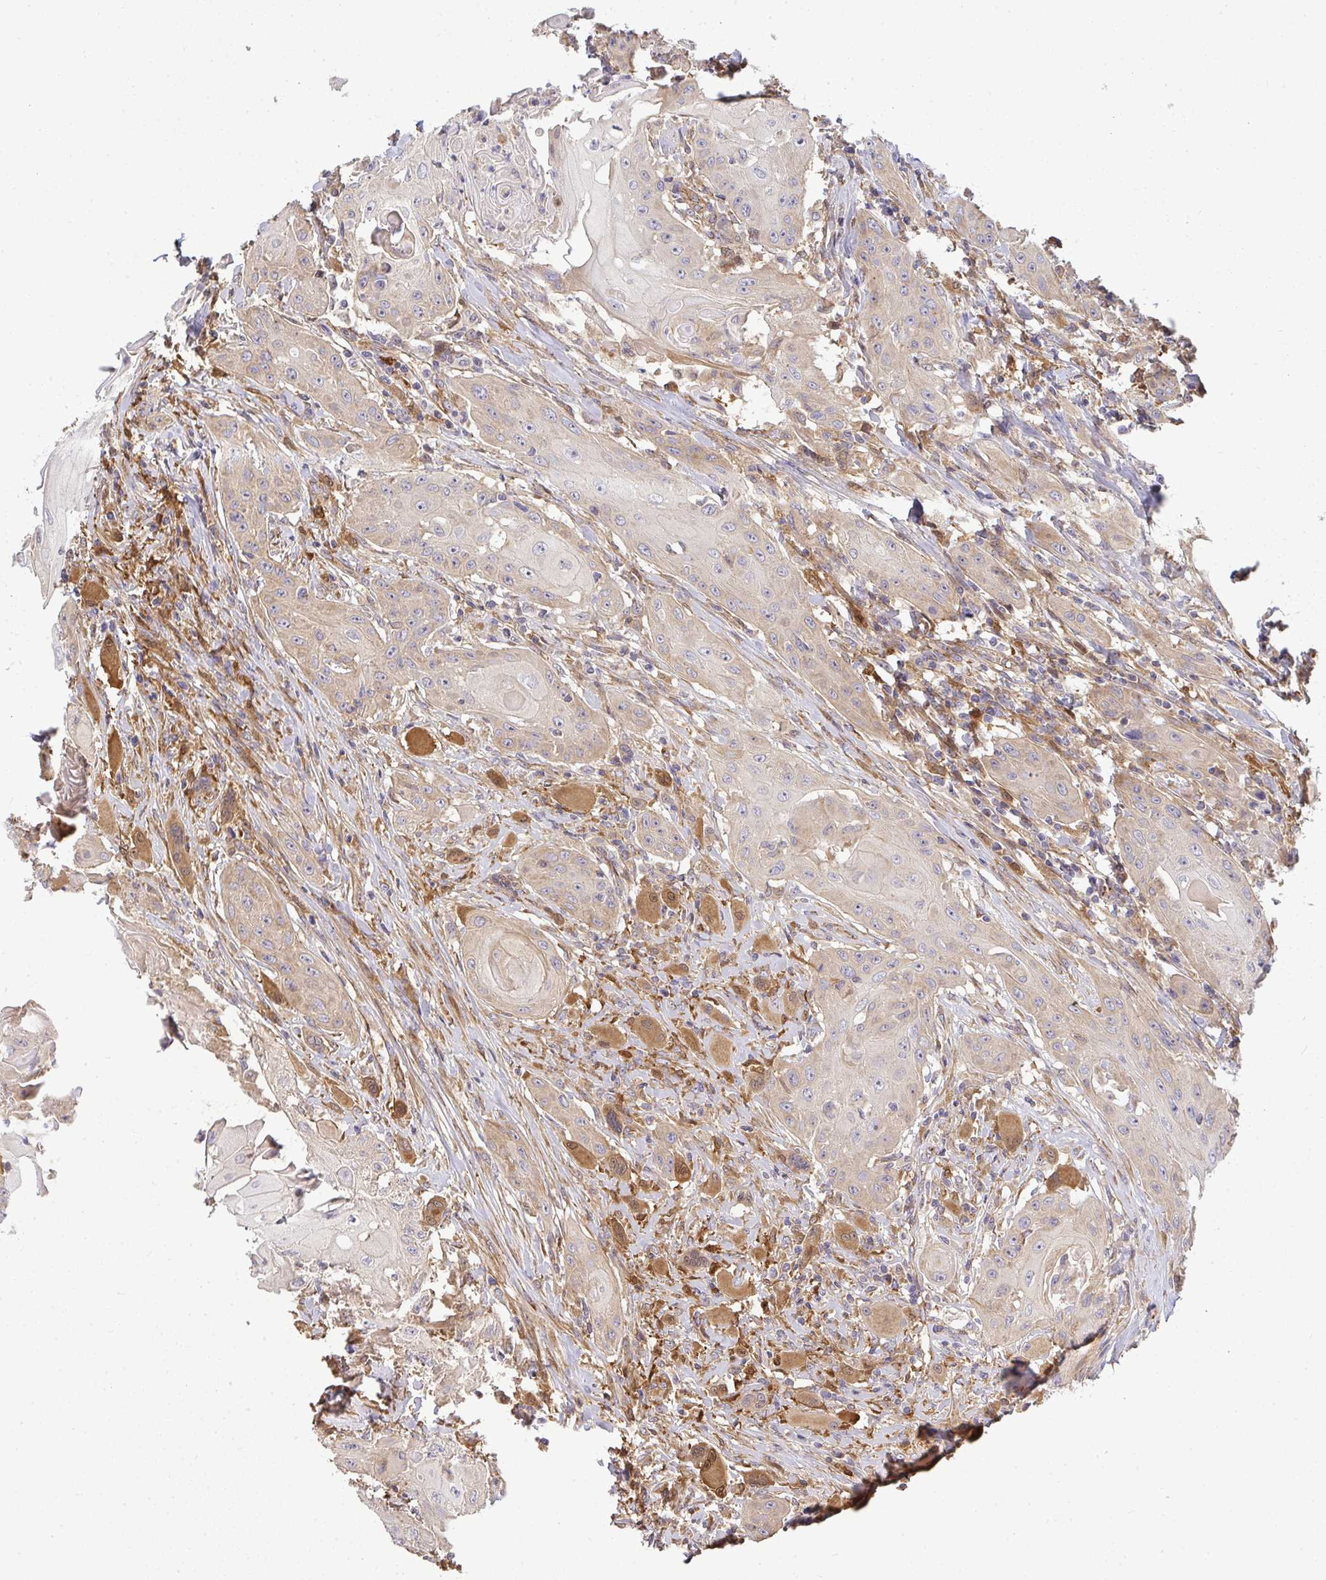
{"staining": {"intensity": "weak", "quantity": ">75%", "location": "cytoplasmic/membranous"}, "tissue": "head and neck cancer", "cell_type": "Tumor cells", "image_type": "cancer", "snomed": [{"axis": "morphology", "description": "Squamous cell carcinoma, NOS"}, {"axis": "topography", "description": "Oral tissue"}, {"axis": "topography", "description": "Head-Neck"}, {"axis": "topography", "description": "Neck, NOS"}], "caption": "A low amount of weak cytoplasmic/membranous positivity is present in about >75% of tumor cells in head and neck squamous cell carcinoma tissue. The protein of interest is shown in brown color, while the nuclei are stained blue.", "gene": "B4GALT6", "patient": {"sex": "female", "age": 55}}